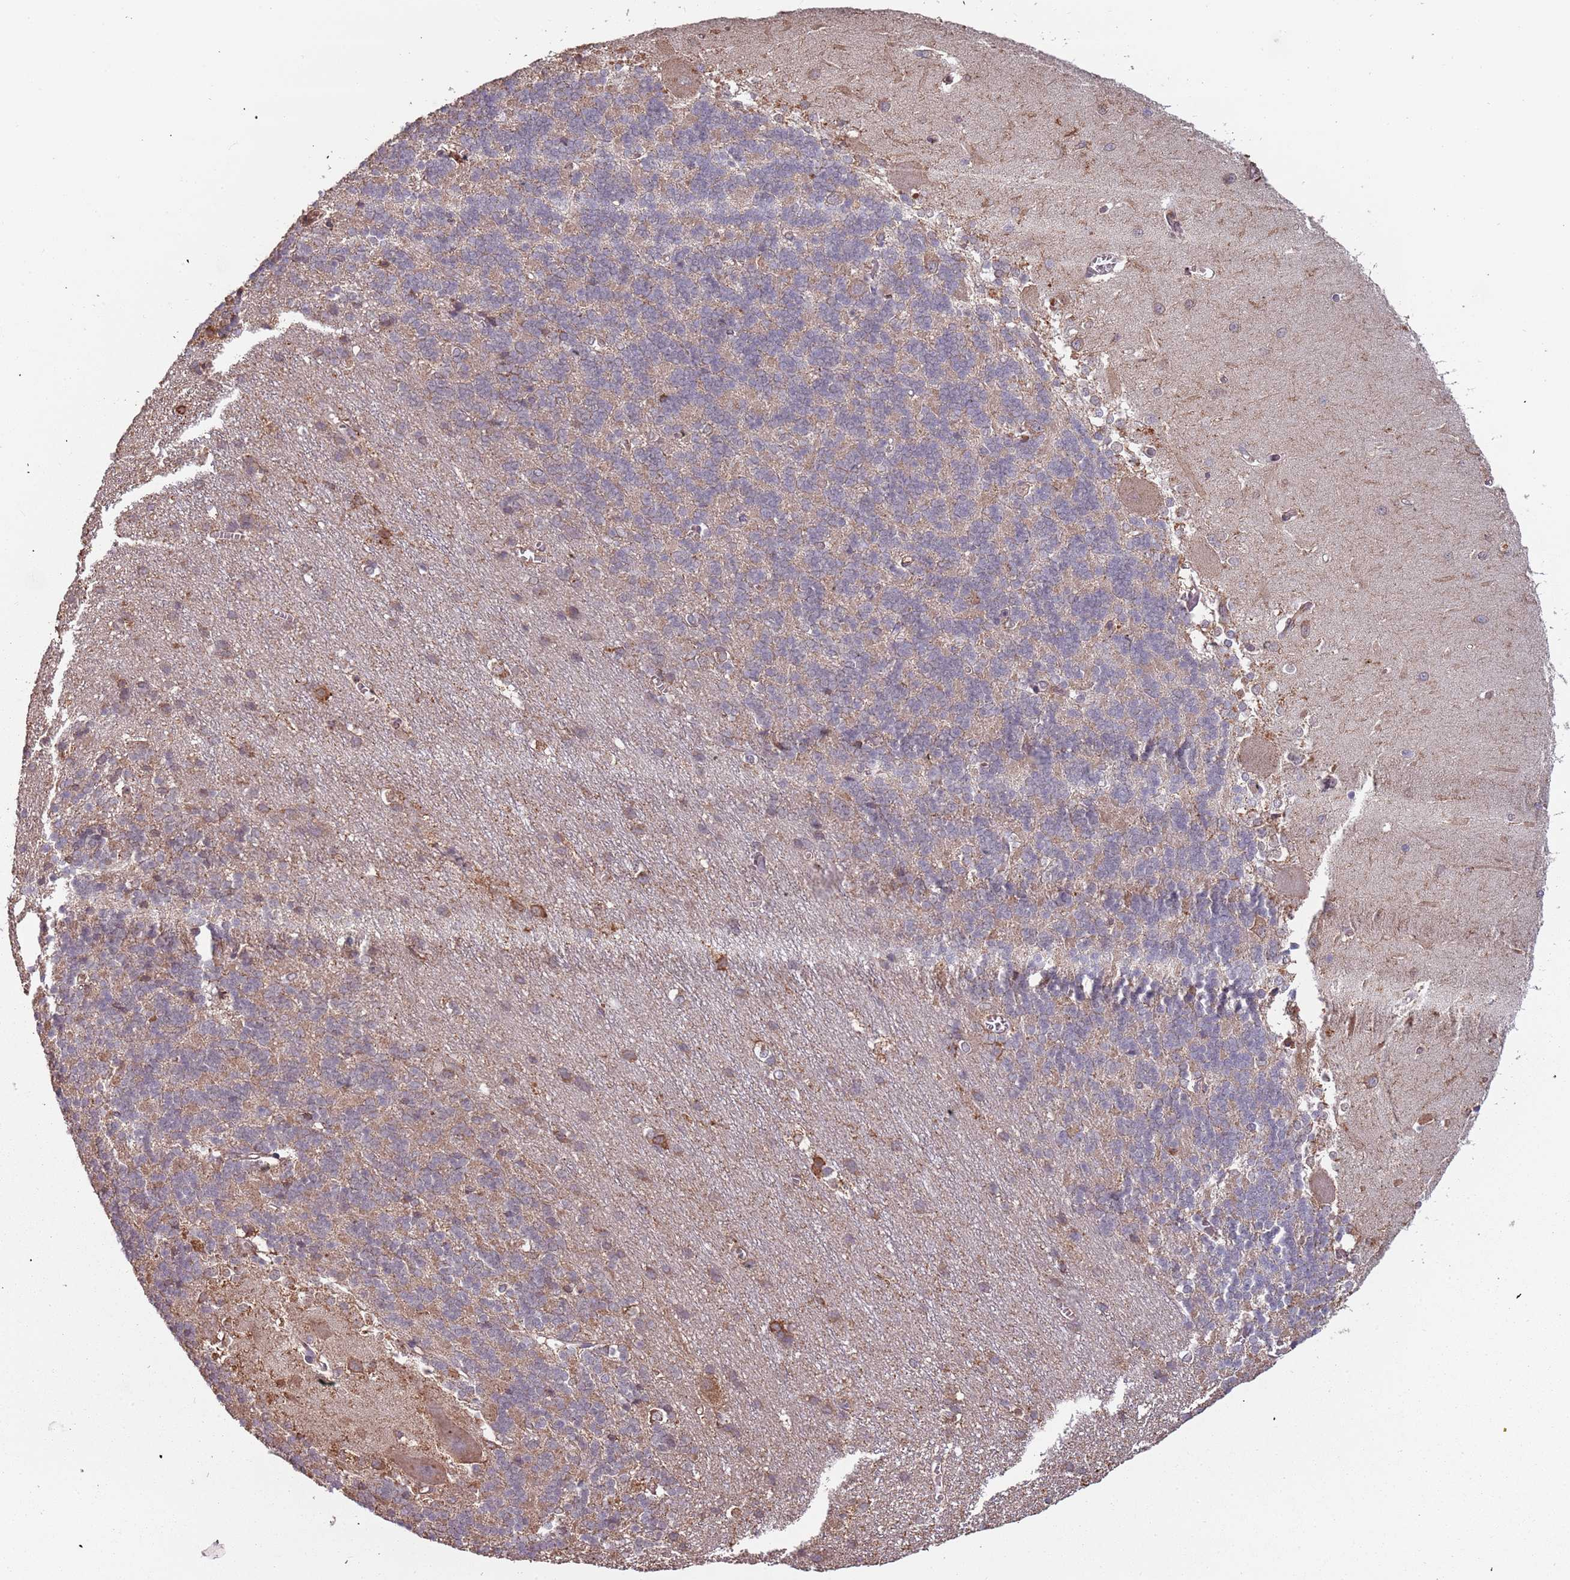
{"staining": {"intensity": "weak", "quantity": "25%-75%", "location": "cytoplasmic/membranous"}, "tissue": "cerebellum", "cell_type": "Cells in granular layer", "image_type": "normal", "snomed": [{"axis": "morphology", "description": "Normal tissue, NOS"}, {"axis": "topography", "description": "Cerebellum"}], "caption": "DAB immunohistochemical staining of unremarkable human cerebellum demonstrates weak cytoplasmic/membranous protein positivity in about 25%-75% of cells in granular layer. The protein of interest is stained brown, and the nuclei are stained in blue (DAB (3,3'-diaminobenzidine) IHC with brightfield microscopy, high magnification).", "gene": "ATOSB", "patient": {"sex": "male", "age": 37}}